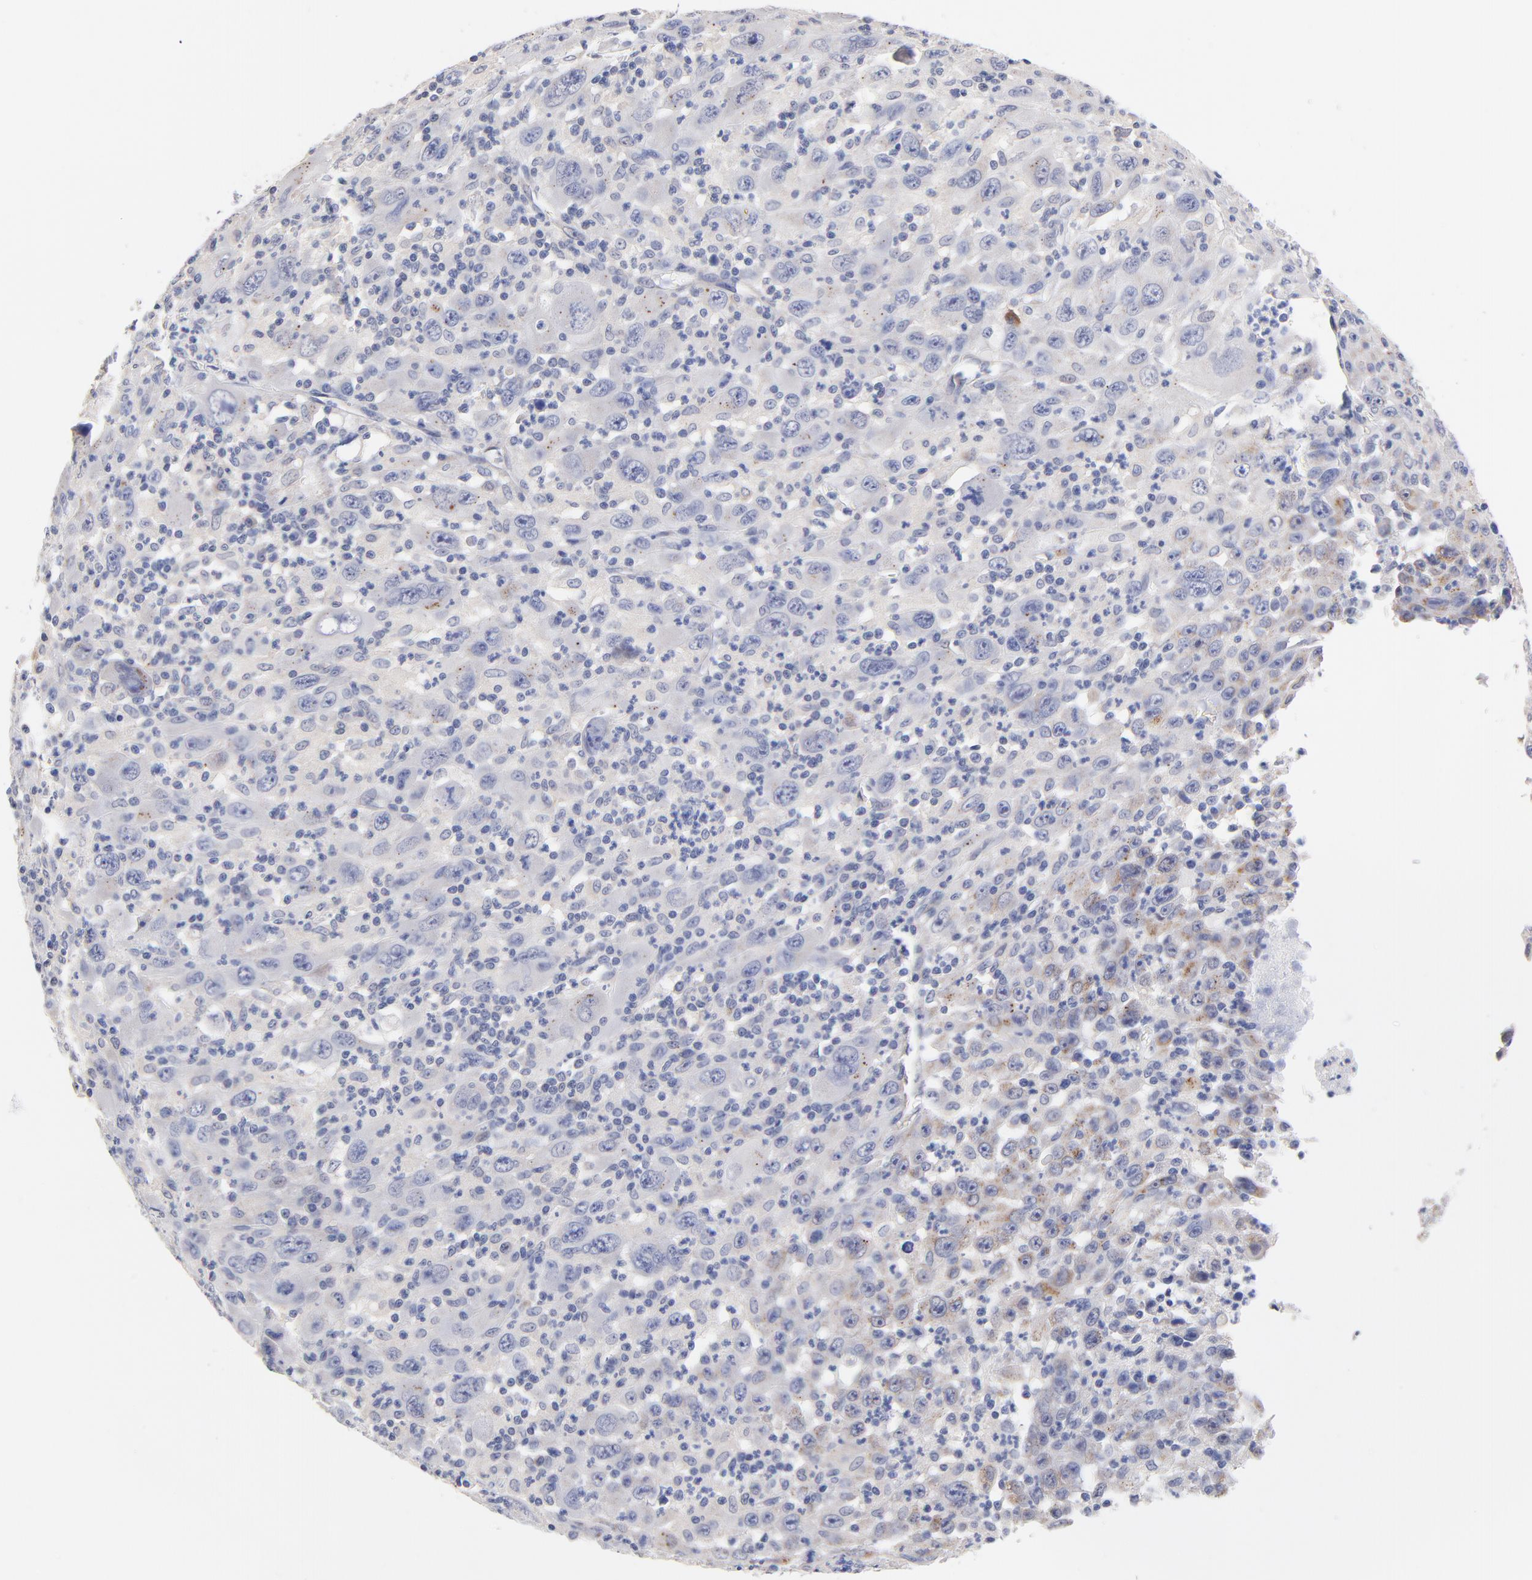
{"staining": {"intensity": "moderate", "quantity": "<25%", "location": "cytoplasmic/membranous"}, "tissue": "melanoma", "cell_type": "Tumor cells", "image_type": "cancer", "snomed": [{"axis": "morphology", "description": "Malignant melanoma, Metastatic site"}, {"axis": "topography", "description": "Skin"}], "caption": "High-magnification brightfield microscopy of malignant melanoma (metastatic site) stained with DAB (brown) and counterstained with hematoxylin (blue). tumor cells exhibit moderate cytoplasmic/membranous staining is identified in approximately<25% of cells.", "gene": "TWNK", "patient": {"sex": "female", "age": 56}}